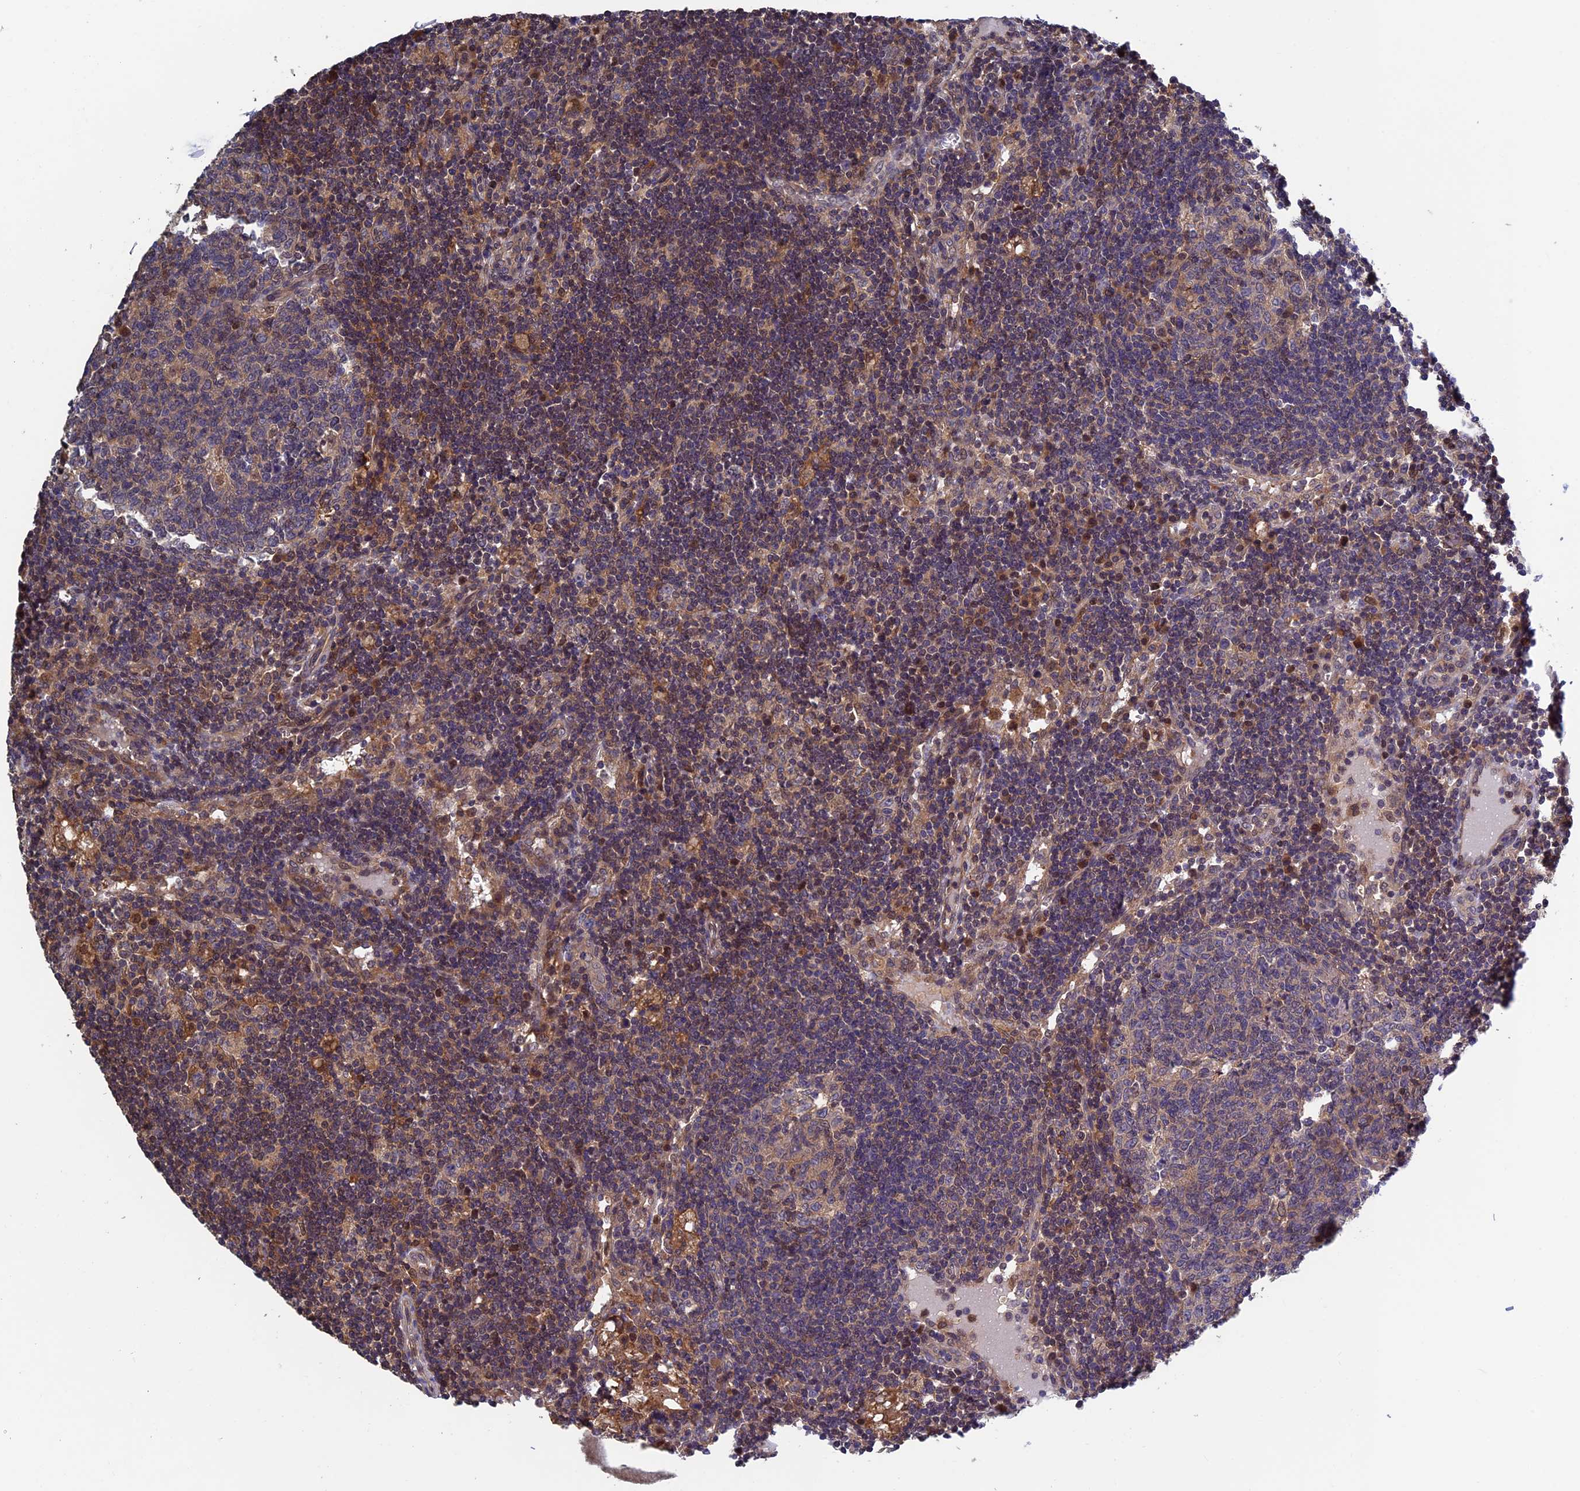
{"staining": {"intensity": "weak", "quantity": "<25%", "location": "cytoplasmic/membranous,nuclear"}, "tissue": "lymph node", "cell_type": "Germinal center cells", "image_type": "normal", "snomed": [{"axis": "morphology", "description": "Normal tissue, NOS"}, {"axis": "topography", "description": "Lymph node"}], "caption": "This is a image of immunohistochemistry staining of unremarkable lymph node, which shows no positivity in germinal center cells.", "gene": "LCMT1", "patient": {"sex": "female", "age": 73}}